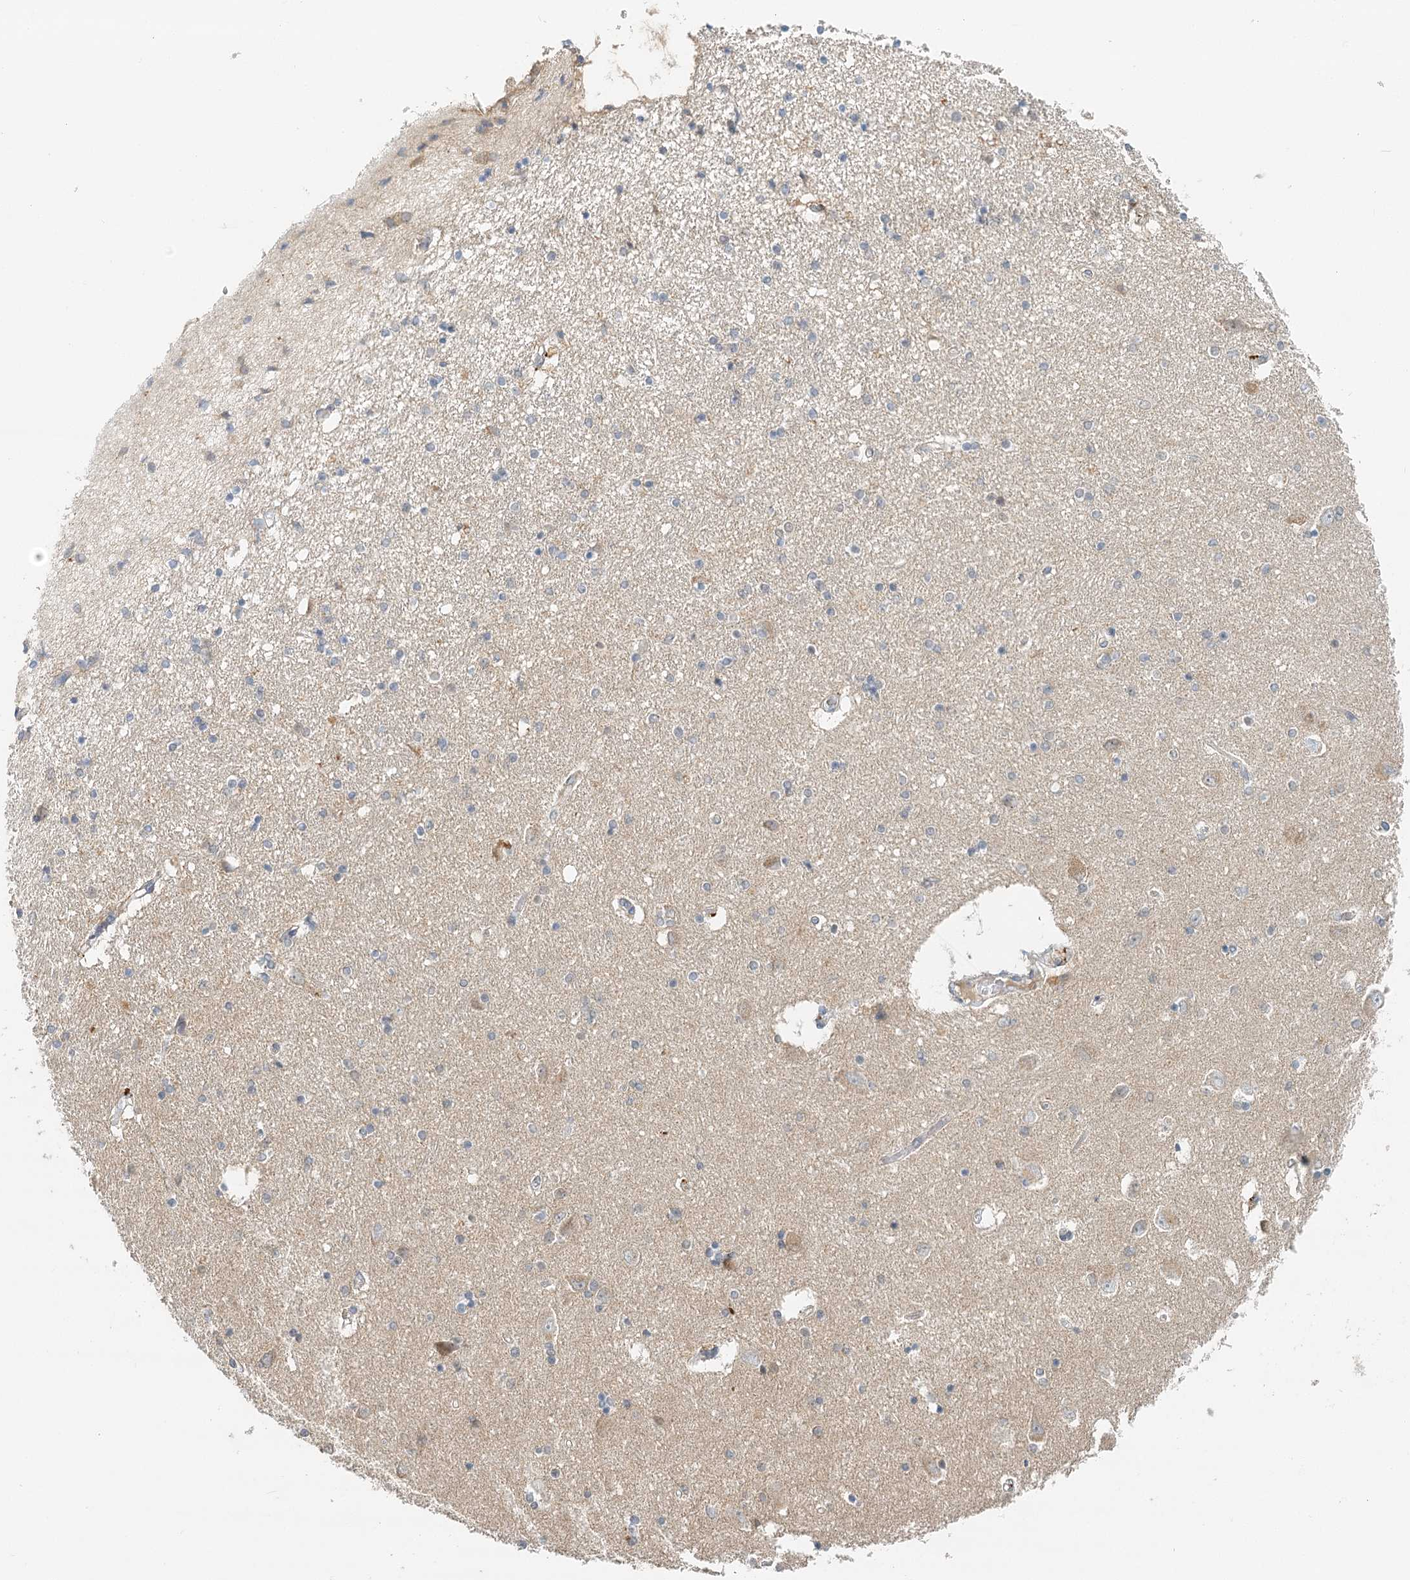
{"staining": {"intensity": "weak", "quantity": "<25%", "location": "cytoplasmic/membranous"}, "tissue": "hippocampus", "cell_type": "Glial cells", "image_type": "normal", "snomed": [{"axis": "morphology", "description": "Normal tissue, NOS"}, {"axis": "topography", "description": "Hippocampus"}], "caption": "This is an immunohistochemistry (IHC) photomicrograph of unremarkable human hippocampus. There is no staining in glial cells.", "gene": "VSIG1", "patient": {"sex": "female", "age": 54}}